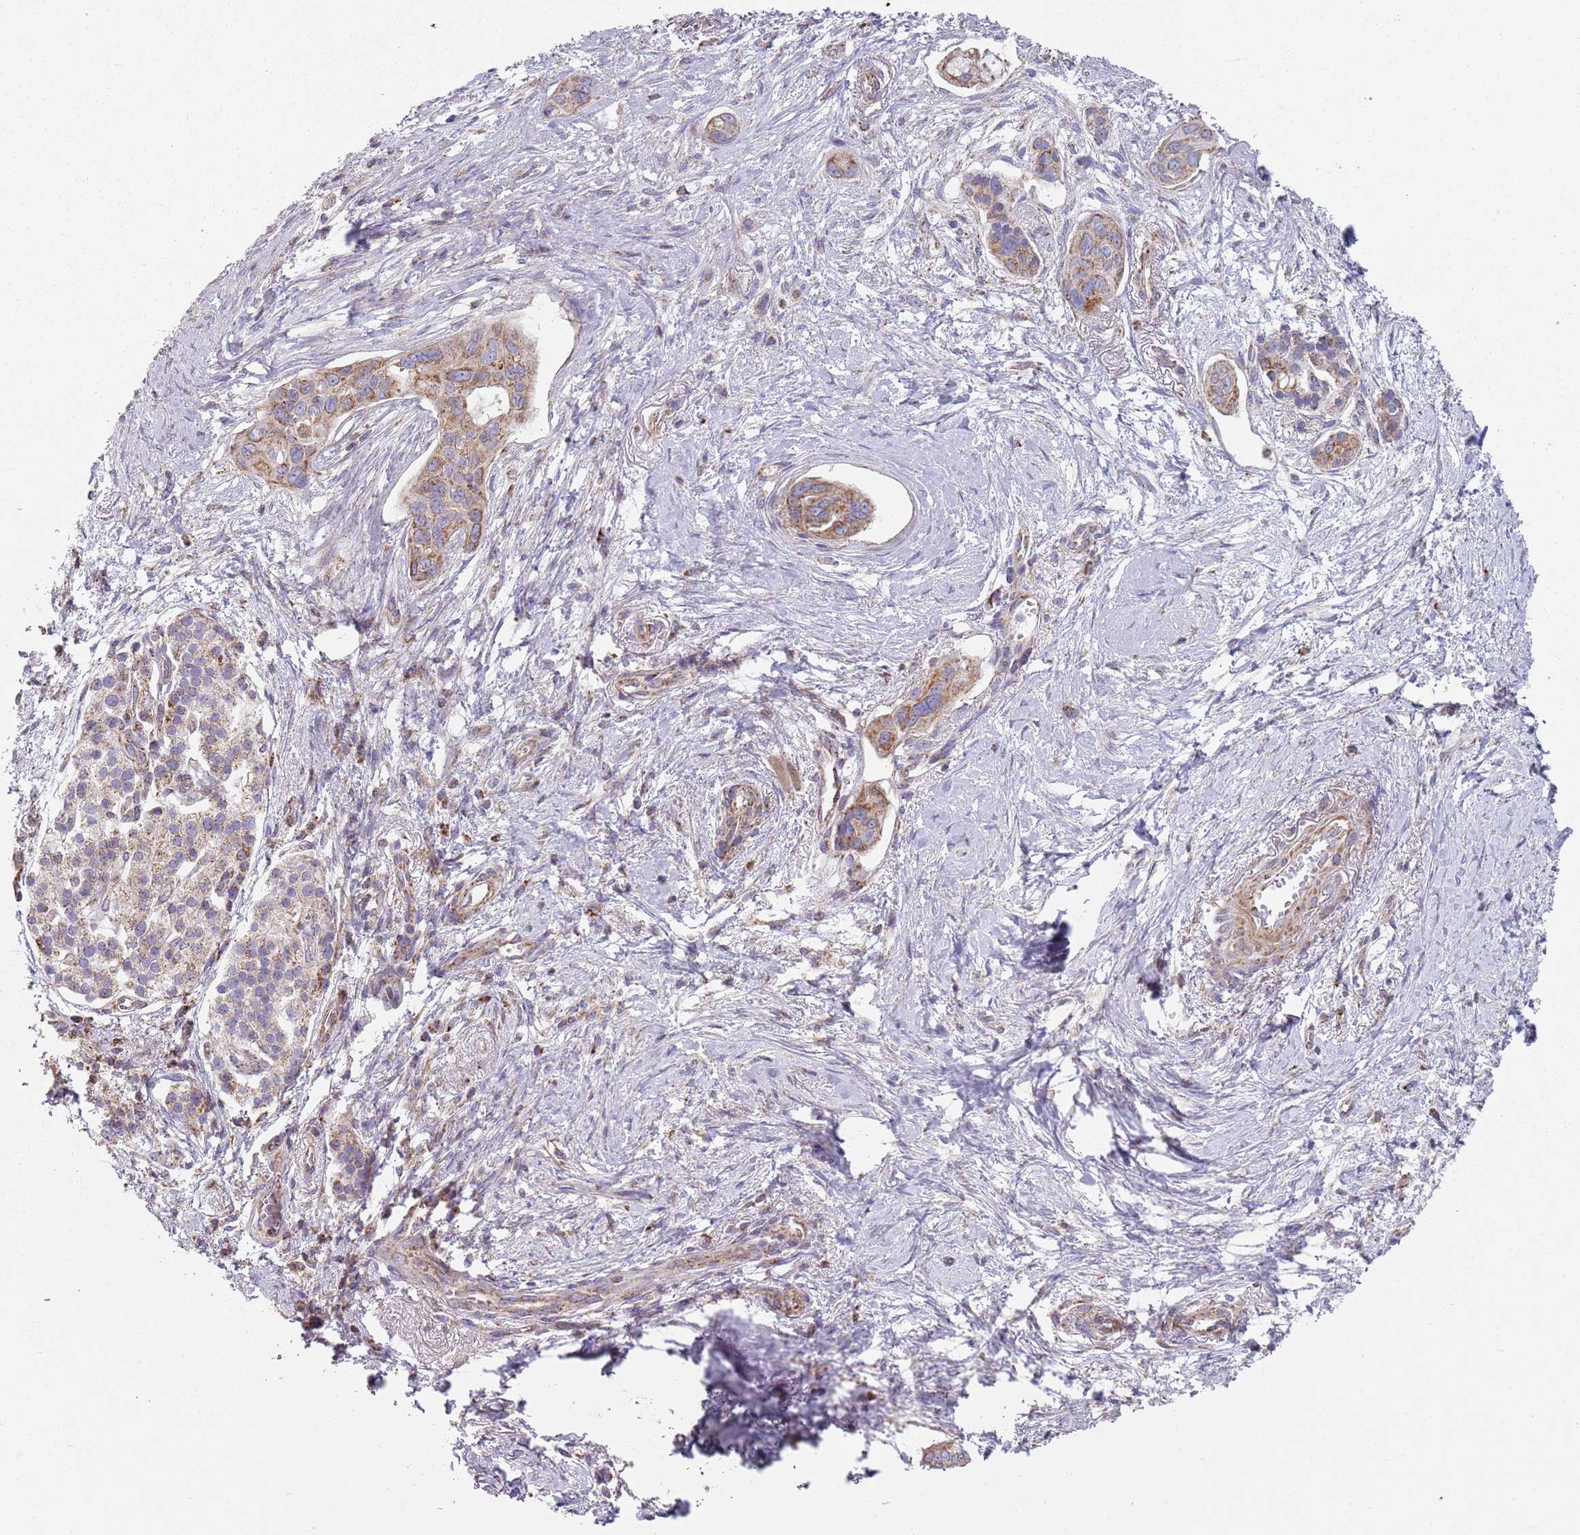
{"staining": {"intensity": "moderate", "quantity": ">75%", "location": "cytoplasmic/membranous"}, "tissue": "pancreatic cancer", "cell_type": "Tumor cells", "image_type": "cancer", "snomed": [{"axis": "morphology", "description": "Adenocarcinoma, NOS"}, {"axis": "topography", "description": "Pancreas"}], "caption": "DAB (3,3'-diaminobenzidine) immunohistochemical staining of human adenocarcinoma (pancreatic) displays moderate cytoplasmic/membranous protein staining in approximately >75% of tumor cells.", "gene": "GAS8", "patient": {"sex": "male", "age": 72}}